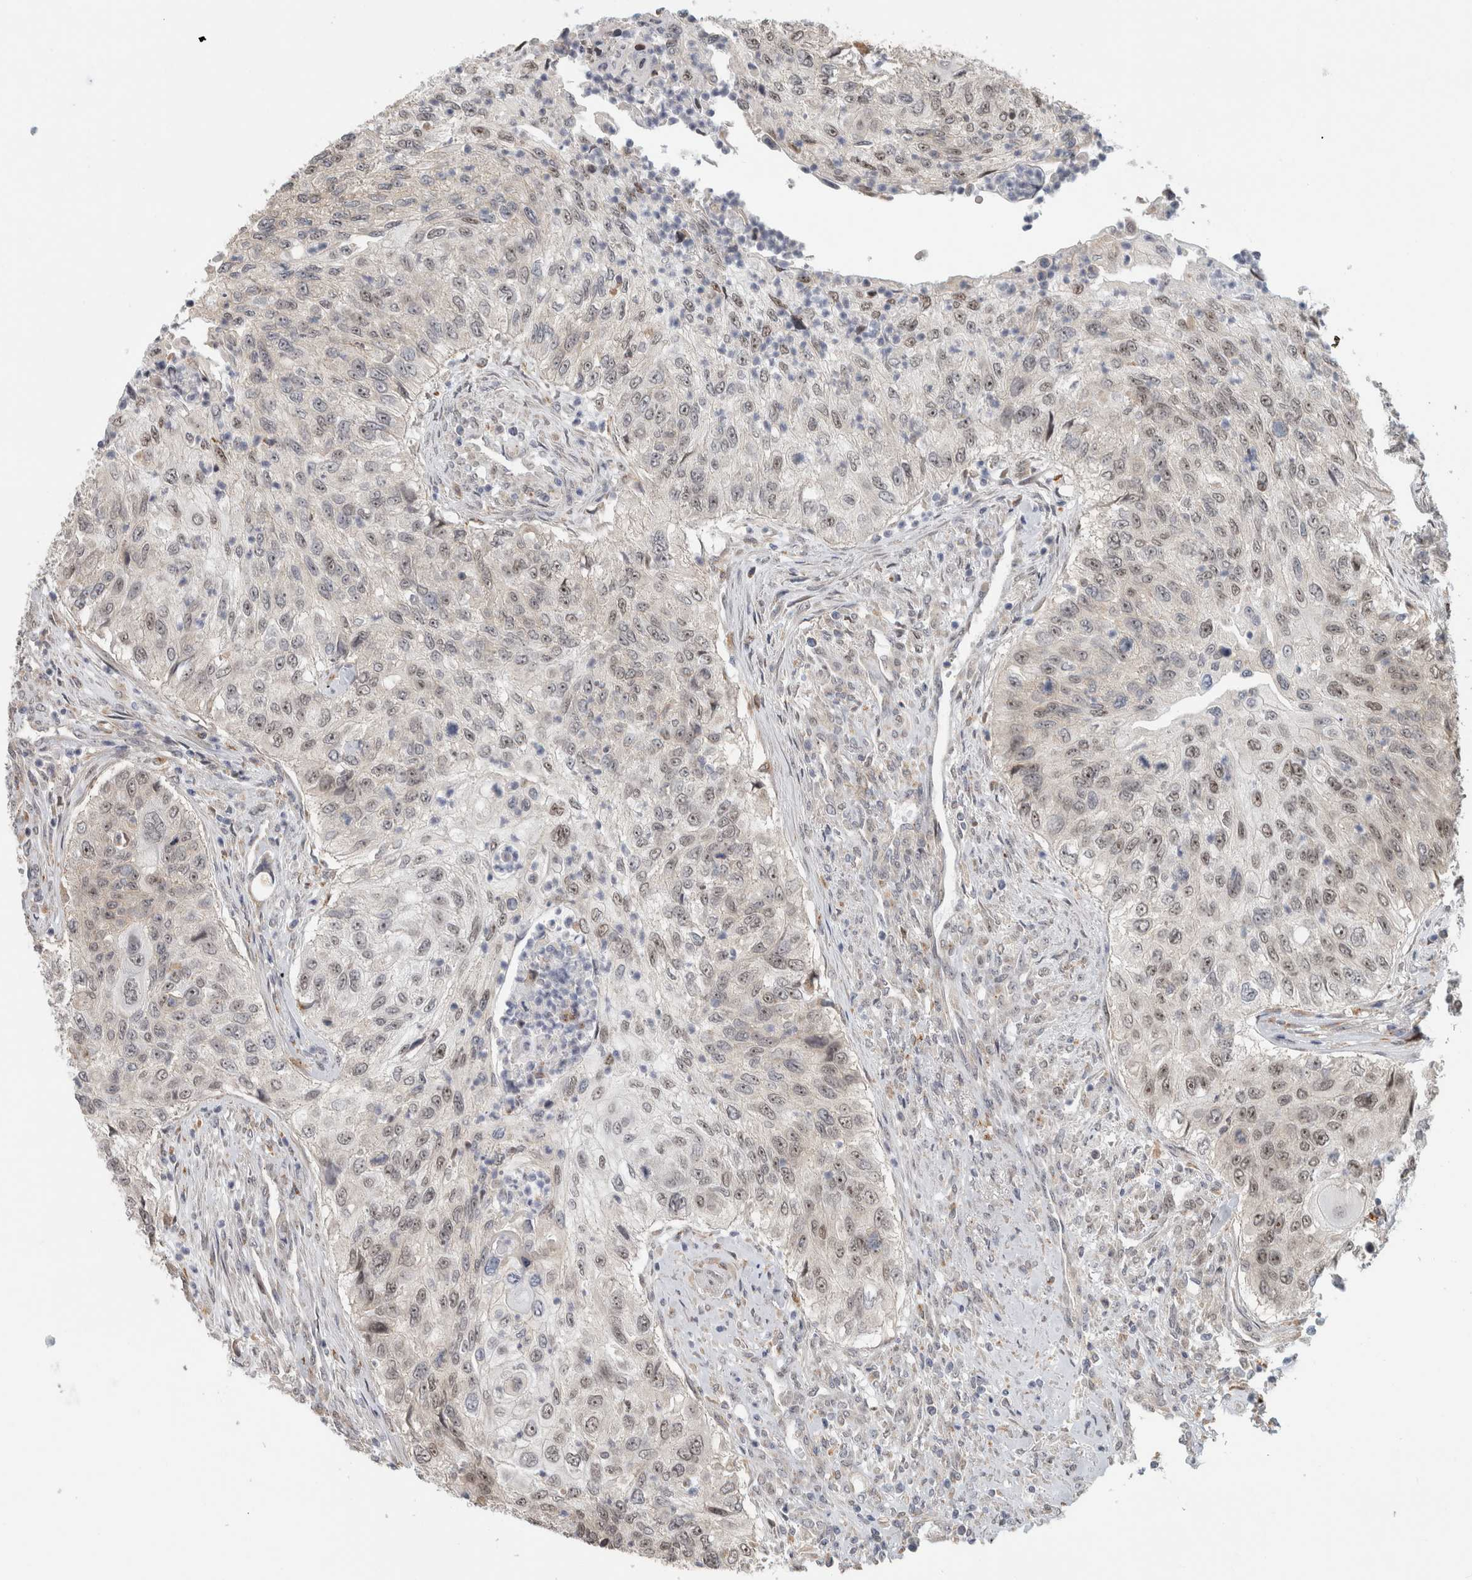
{"staining": {"intensity": "weak", "quantity": ">75%", "location": "nuclear"}, "tissue": "urothelial cancer", "cell_type": "Tumor cells", "image_type": "cancer", "snomed": [{"axis": "morphology", "description": "Urothelial carcinoma, High grade"}, {"axis": "topography", "description": "Urinary bladder"}], "caption": "Immunohistochemistry of urothelial carcinoma (high-grade) shows low levels of weak nuclear positivity in approximately >75% of tumor cells.", "gene": "NAB2", "patient": {"sex": "female", "age": 60}}